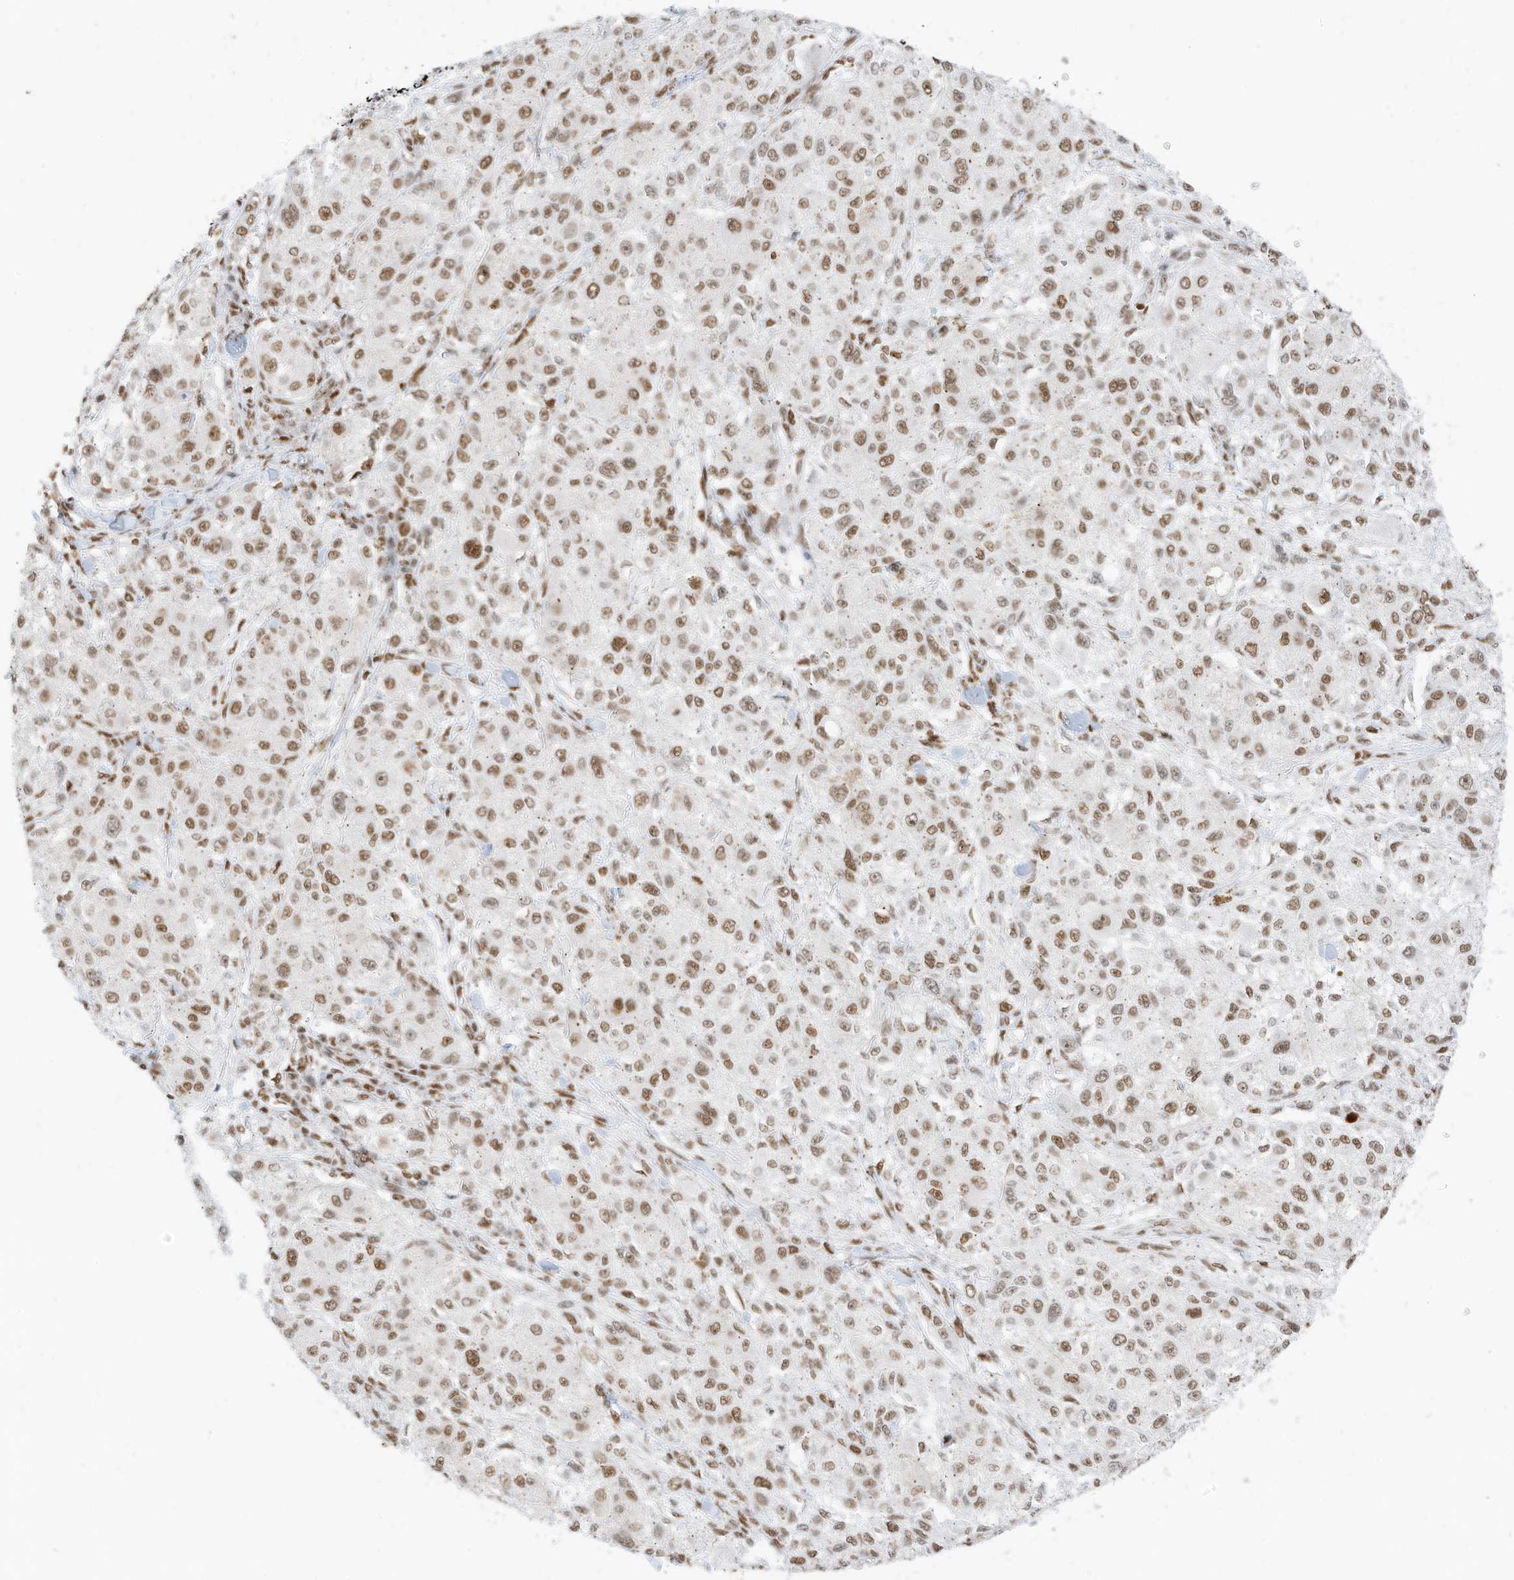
{"staining": {"intensity": "moderate", "quantity": ">75%", "location": "nuclear"}, "tissue": "melanoma", "cell_type": "Tumor cells", "image_type": "cancer", "snomed": [{"axis": "morphology", "description": "Necrosis, NOS"}, {"axis": "morphology", "description": "Malignant melanoma, NOS"}, {"axis": "topography", "description": "Skin"}], "caption": "About >75% of tumor cells in malignant melanoma display moderate nuclear protein staining as visualized by brown immunohistochemical staining.", "gene": "SMARCA2", "patient": {"sex": "female", "age": 87}}